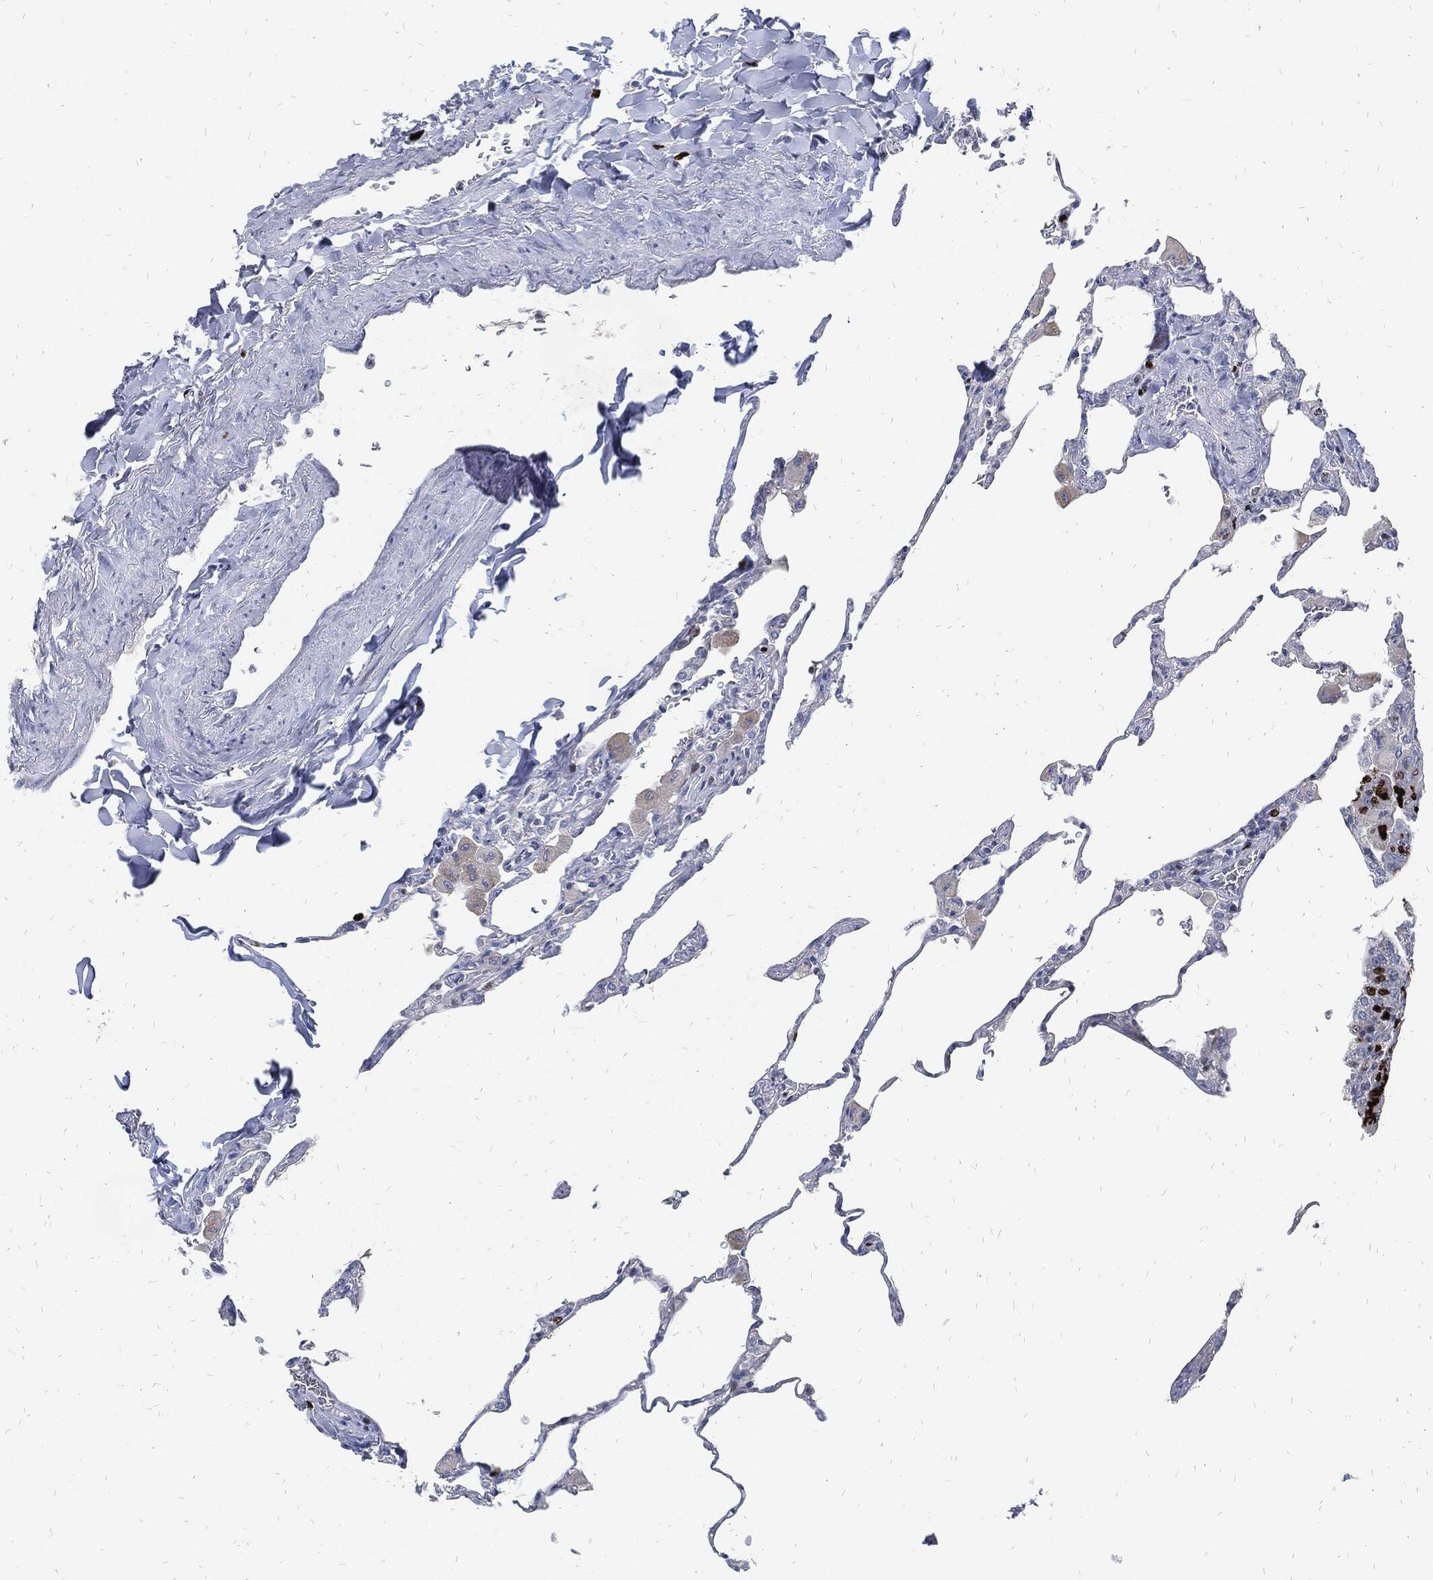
{"staining": {"intensity": "negative", "quantity": "none", "location": "none"}, "tissue": "lung", "cell_type": "Alveolar cells", "image_type": "normal", "snomed": [{"axis": "morphology", "description": "Normal tissue, NOS"}, {"axis": "morphology", "description": "Adenocarcinoma, metastatic, NOS"}, {"axis": "topography", "description": "Lung"}], "caption": "The image shows no significant positivity in alveolar cells of lung. (DAB immunohistochemistry with hematoxylin counter stain).", "gene": "MKI67", "patient": {"sex": "male", "age": 45}}